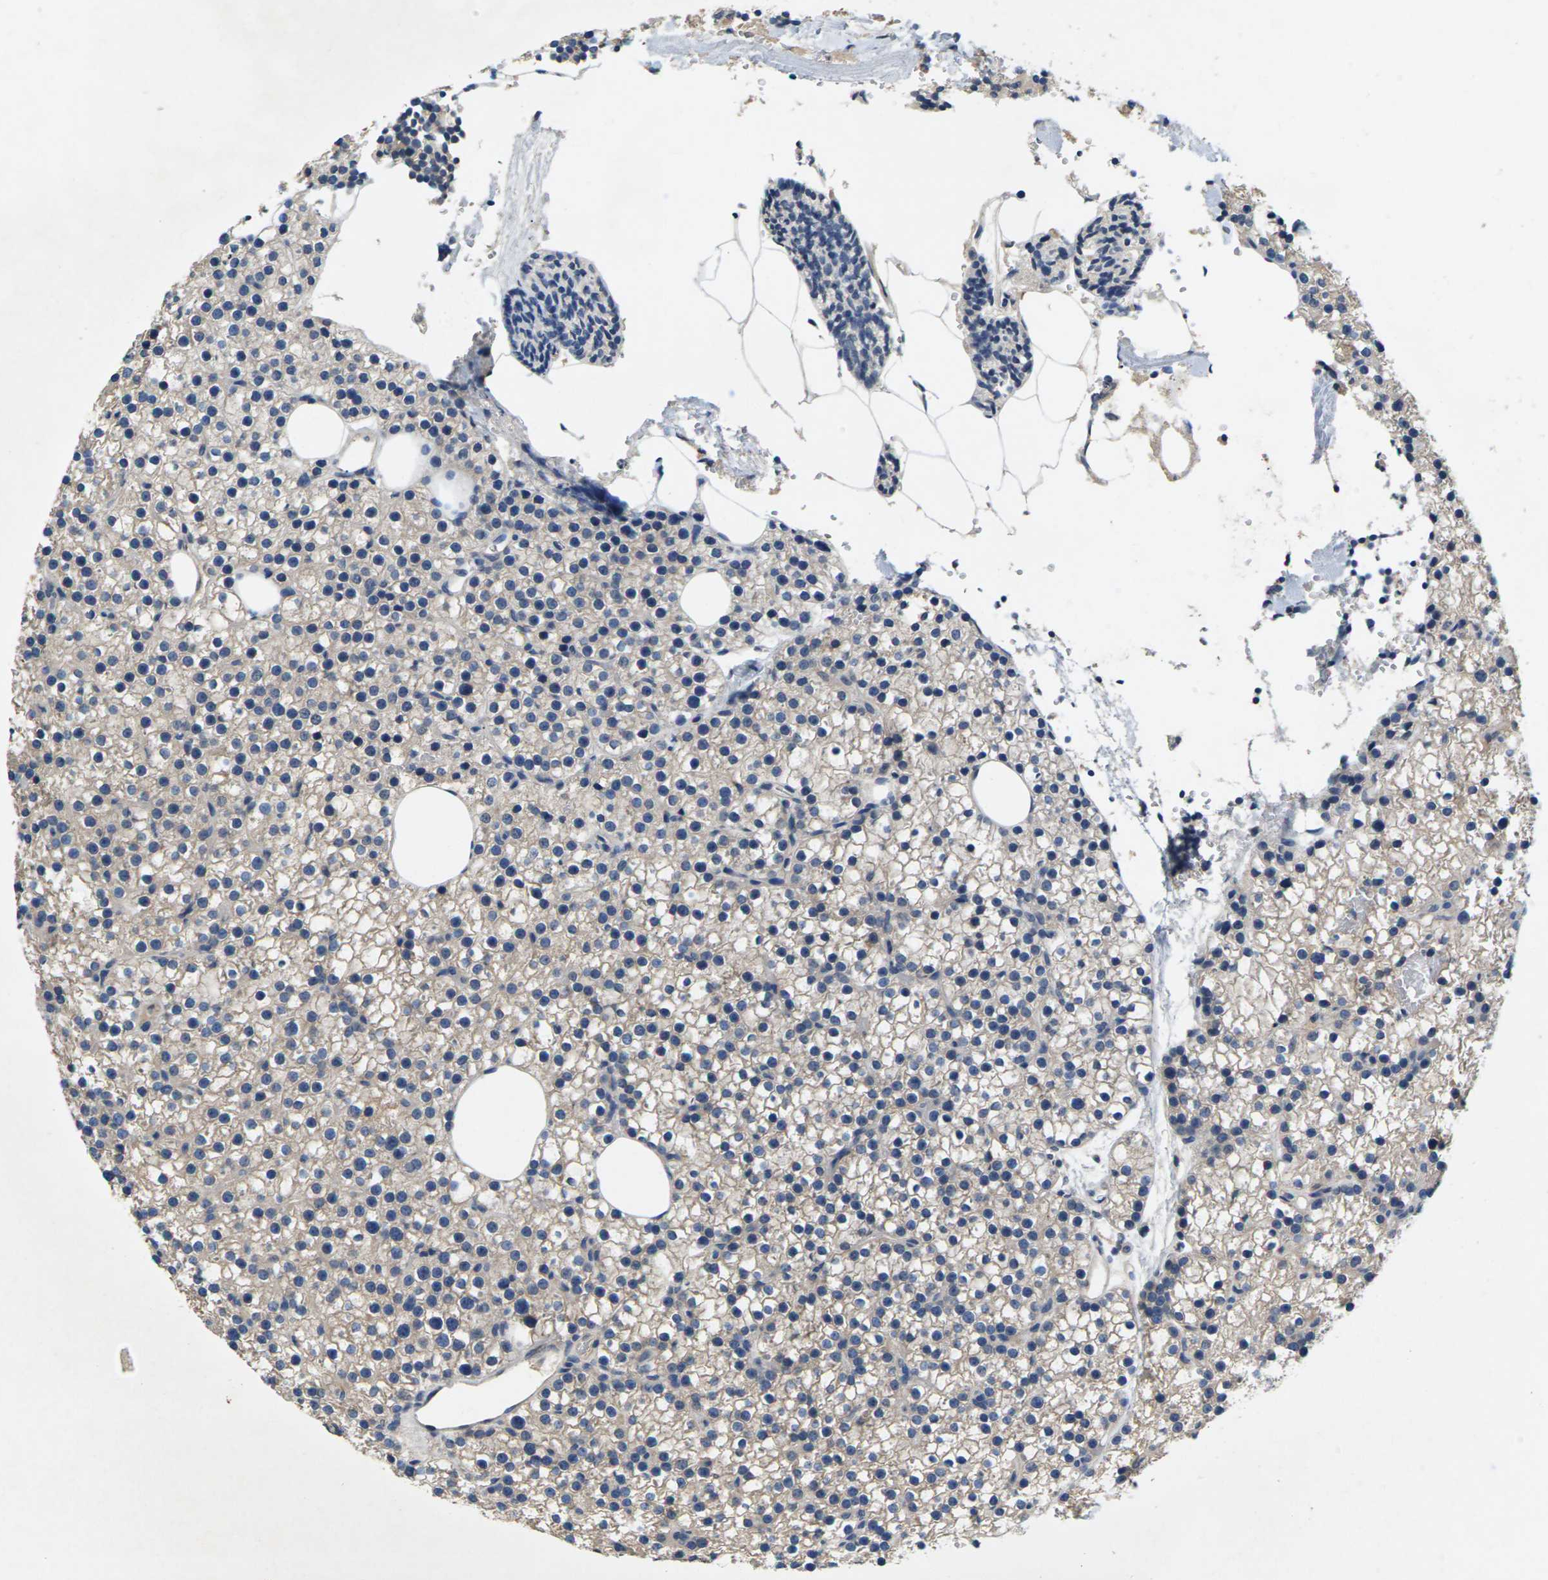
{"staining": {"intensity": "moderate", "quantity": ">75%", "location": "cytoplasmic/membranous"}, "tissue": "parathyroid gland", "cell_type": "Glandular cells", "image_type": "normal", "snomed": [{"axis": "morphology", "description": "Normal tissue, NOS"}, {"axis": "morphology", "description": "Adenoma, NOS"}, {"axis": "topography", "description": "Parathyroid gland"}], "caption": "Immunohistochemistry (IHC) micrograph of unremarkable parathyroid gland stained for a protein (brown), which displays medium levels of moderate cytoplasmic/membranous staining in approximately >75% of glandular cells.", "gene": "SLC2A2", "patient": {"sex": "female", "age": 70}}